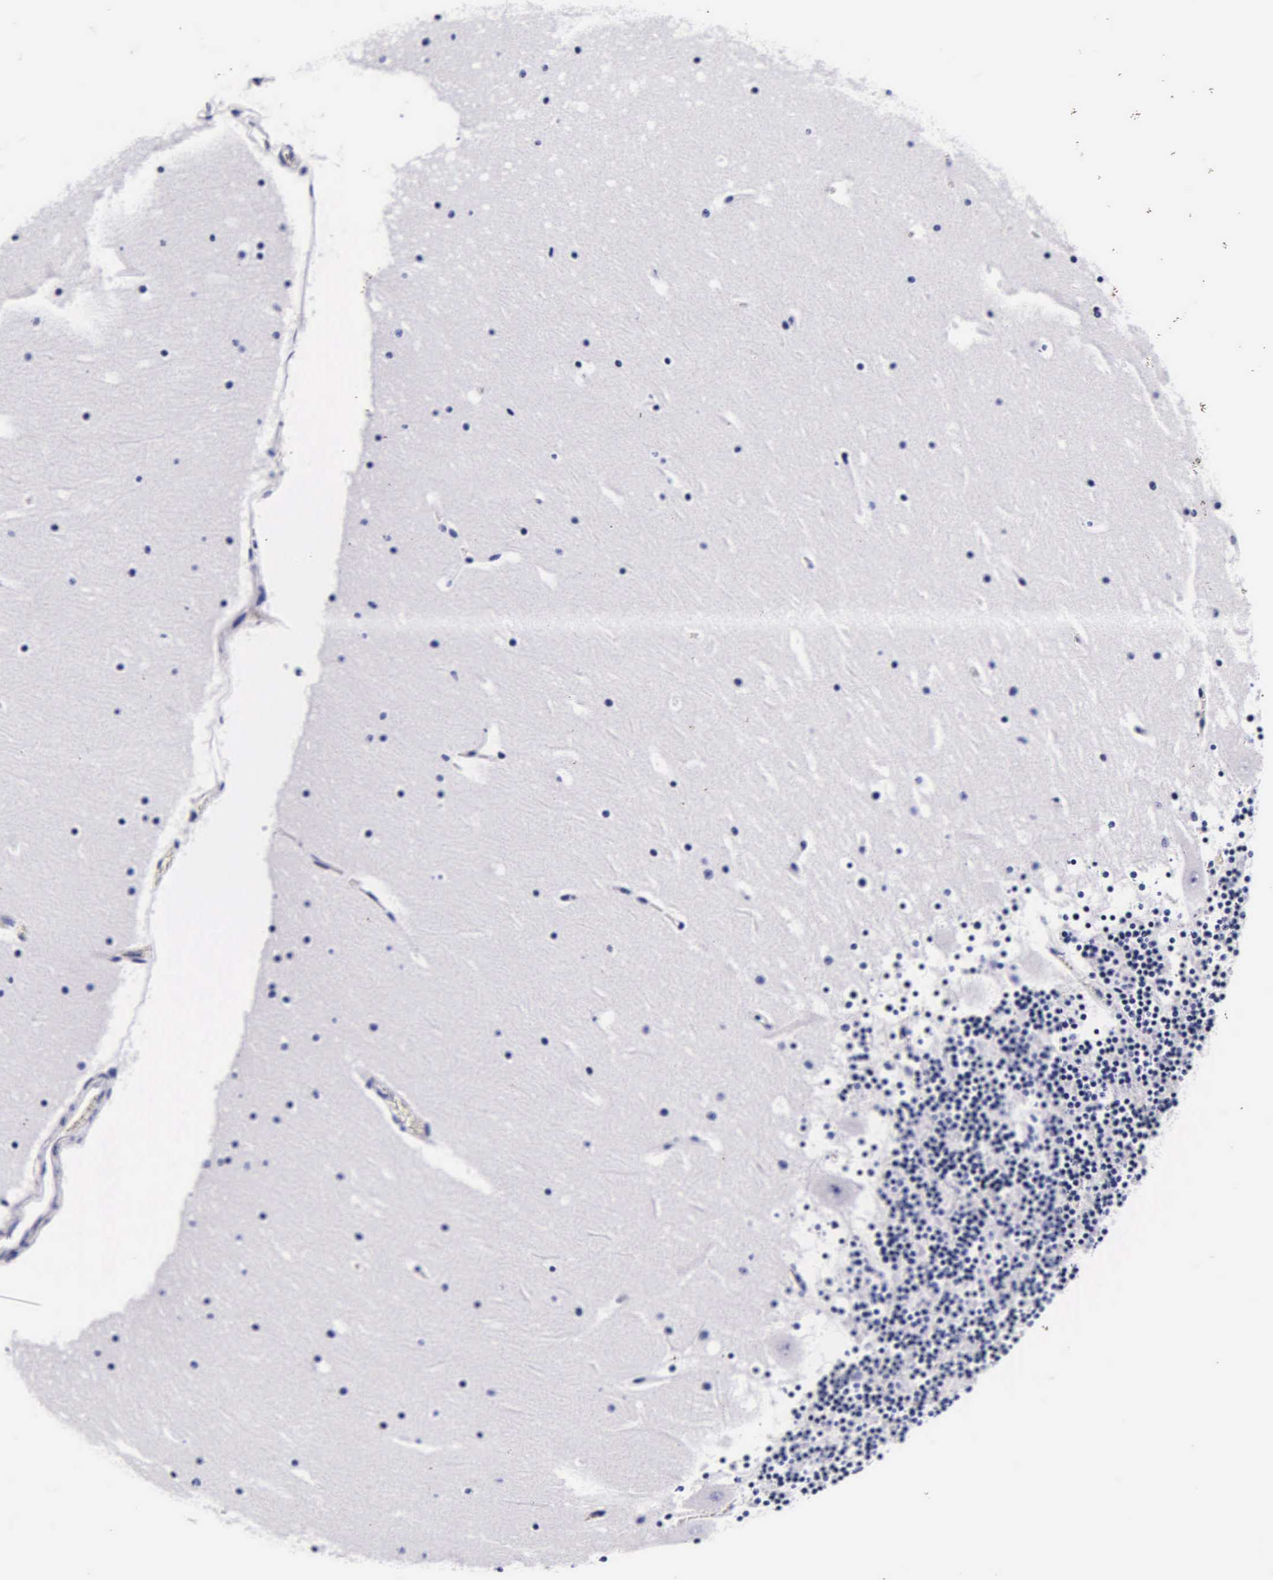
{"staining": {"intensity": "negative", "quantity": "none", "location": "none"}, "tissue": "cerebellum", "cell_type": "Cells in granular layer", "image_type": "normal", "snomed": [{"axis": "morphology", "description": "Normal tissue, NOS"}, {"axis": "topography", "description": "Cerebellum"}], "caption": "The image shows no staining of cells in granular layer in unremarkable cerebellum.", "gene": "DGCR2", "patient": {"sex": "male", "age": 45}}